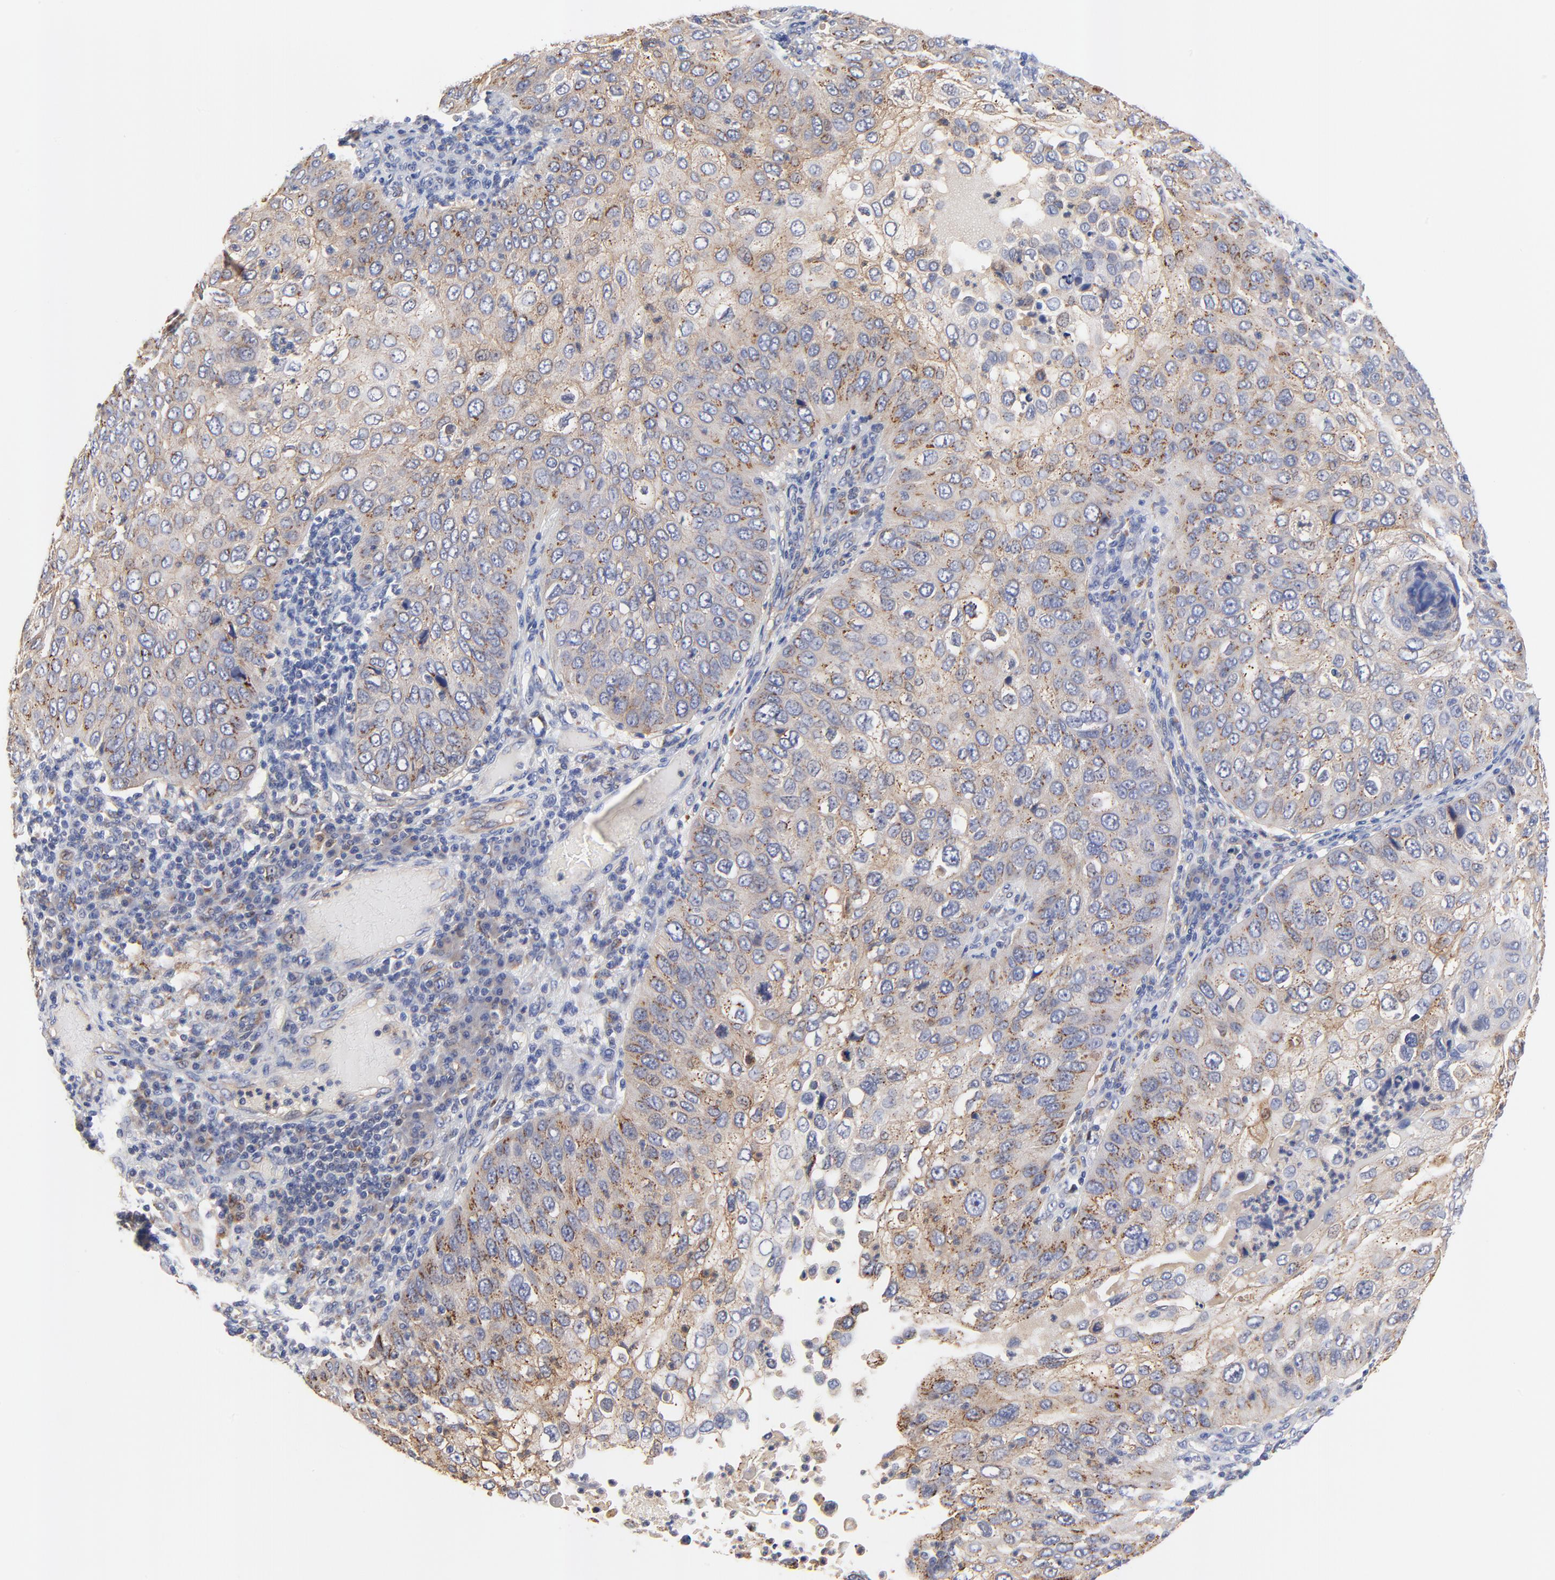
{"staining": {"intensity": "moderate", "quantity": ">75%", "location": "cytoplasmic/membranous"}, "tissue": "skin cancer", "cell_type": "Tumor cells", "image_type": "cancer", "snomed": [{"axis": "morphology", "description": "Squamous cell carcinoma, NOS"}, {"axis": "topography", "description": "Skin"}], "caption": "Tumor cells show medium levels of moderate cytoplasmic/membranous expression in approximately >75% of cells in squamous cell carcinoma (skin).", "gene": "FBXL2", "patient": {"sex": "male", "age": 87}}